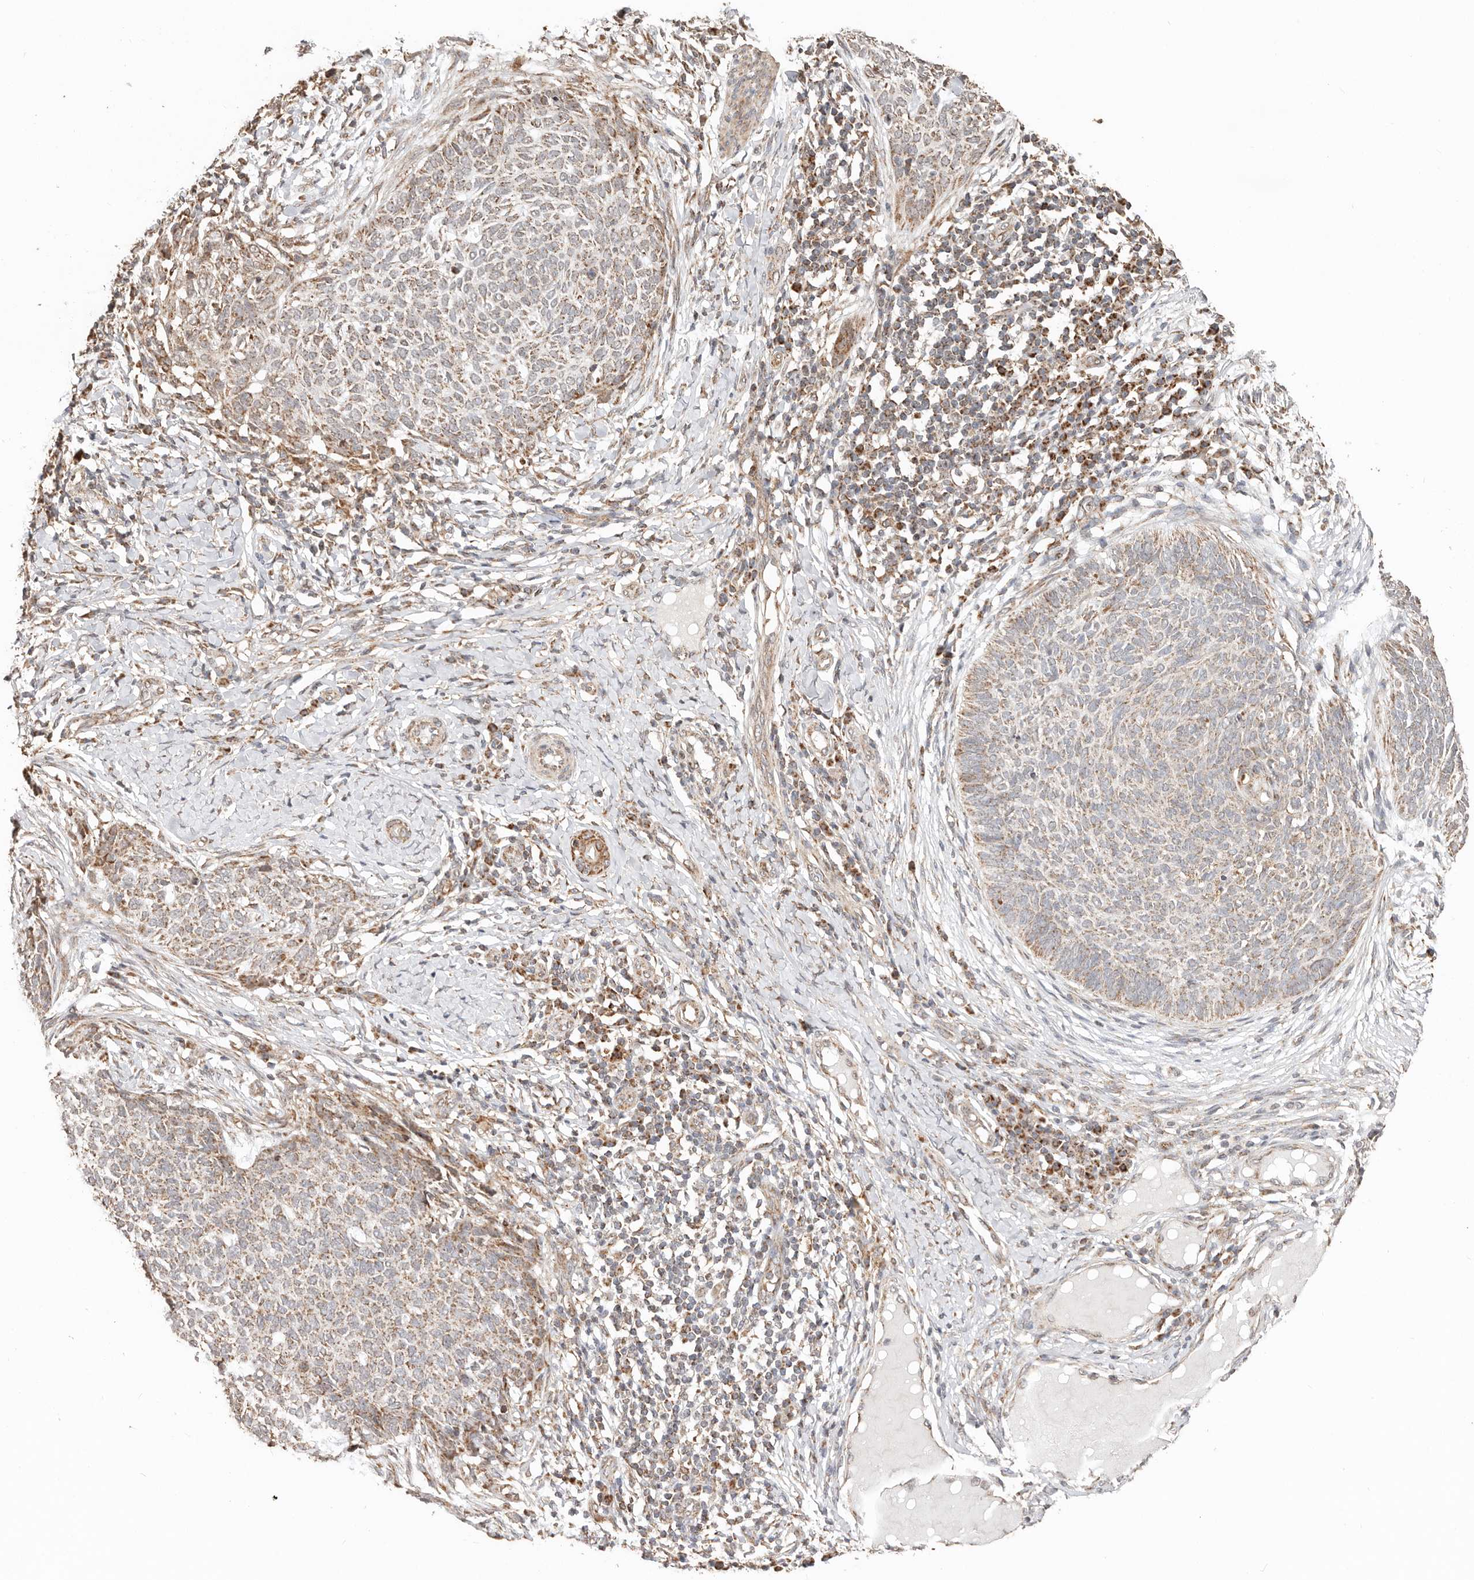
{"staining": {"intensity": "weak", "quantity": ">75%", "location": "cytoplasmic/membranous"}, "tissue": "skin cancer", "cell_type": "Tumor cells", "image_type": "cancer", "snomed": [{"axis": "morphology", "description": "Normal tissue, NOS"}, {"axis": "morphology", "description": "Basal cell carcinoma"}, {"axis": "topography", "description": "Skin"}], "caption": "Basal cell carcinoma (skin) tissue displays weak cytoplasmic/membranous expression in approximately >75% of tumor cells, visualized by immunohistochemistry.", "gene": "NDUFB11", "patient": {"sex": "male", "age": 50}}